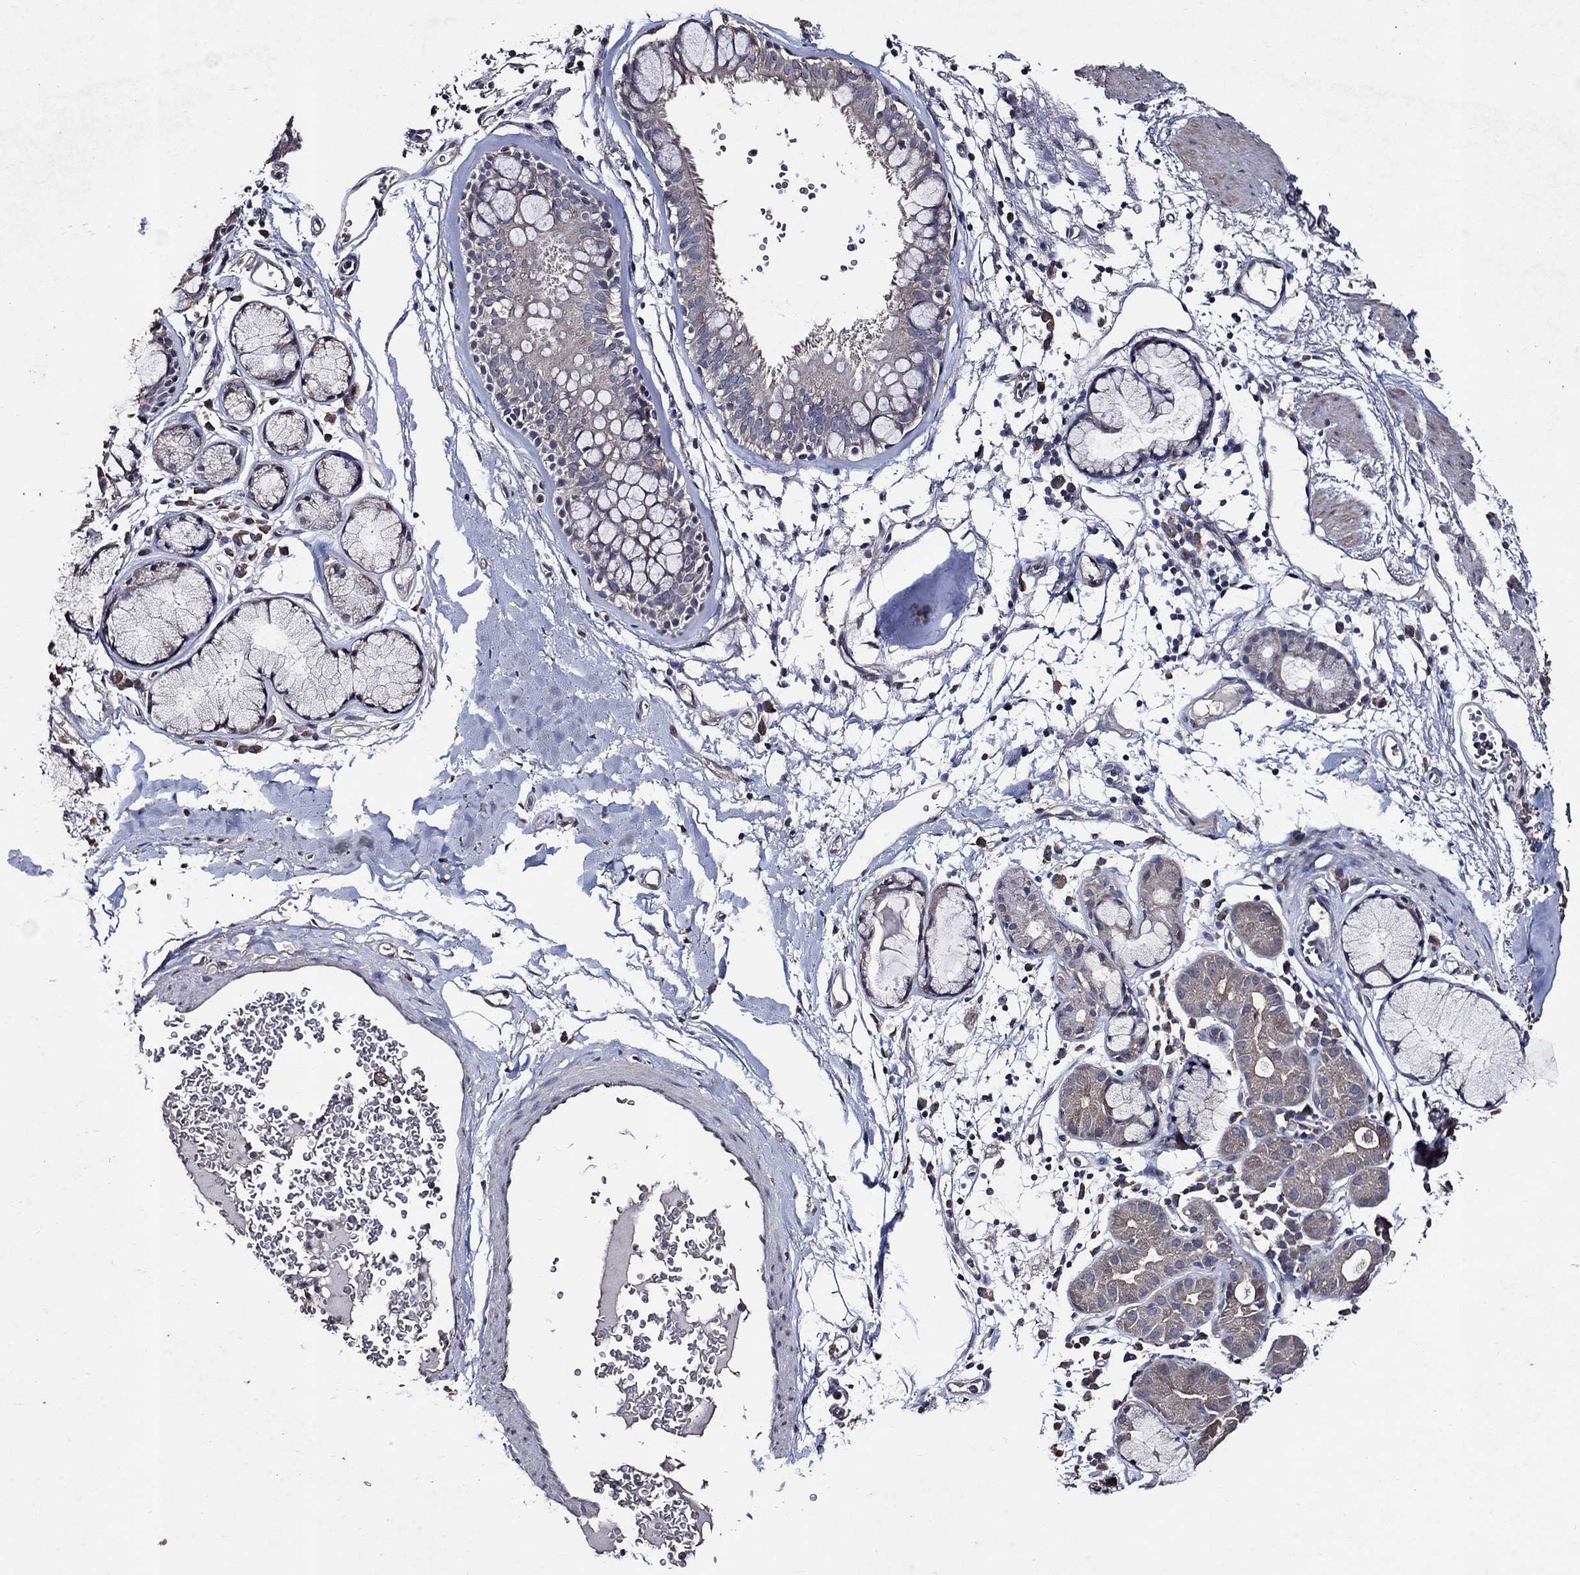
{"staining": {"intensity": "moderate", "quantity": "<25%", "location": "cytoplasmic/membranous"}, "tissue": "bronchus", "cell_type": "Respiratory epithelial cells", "image_type": "normal", "snomed": [{"axis": "morphology", "description": "Normal tissue, NOS"}, {"axis": "morphology", "description": "Squamous cell carcinoma, NOS"}, {"axis": "topography", "description": "Cartilage tissue"}, {"axis": "topography", "description": "Bronchus"}], "caption": "Bronchus stained for a protein (brown) demonstrates moderate cytoplasmic/membranous positive staining in about <25% of respiratory epithelial cells.", "gene": "HAP1", "patient": {"sex": "male", "age": 72}}